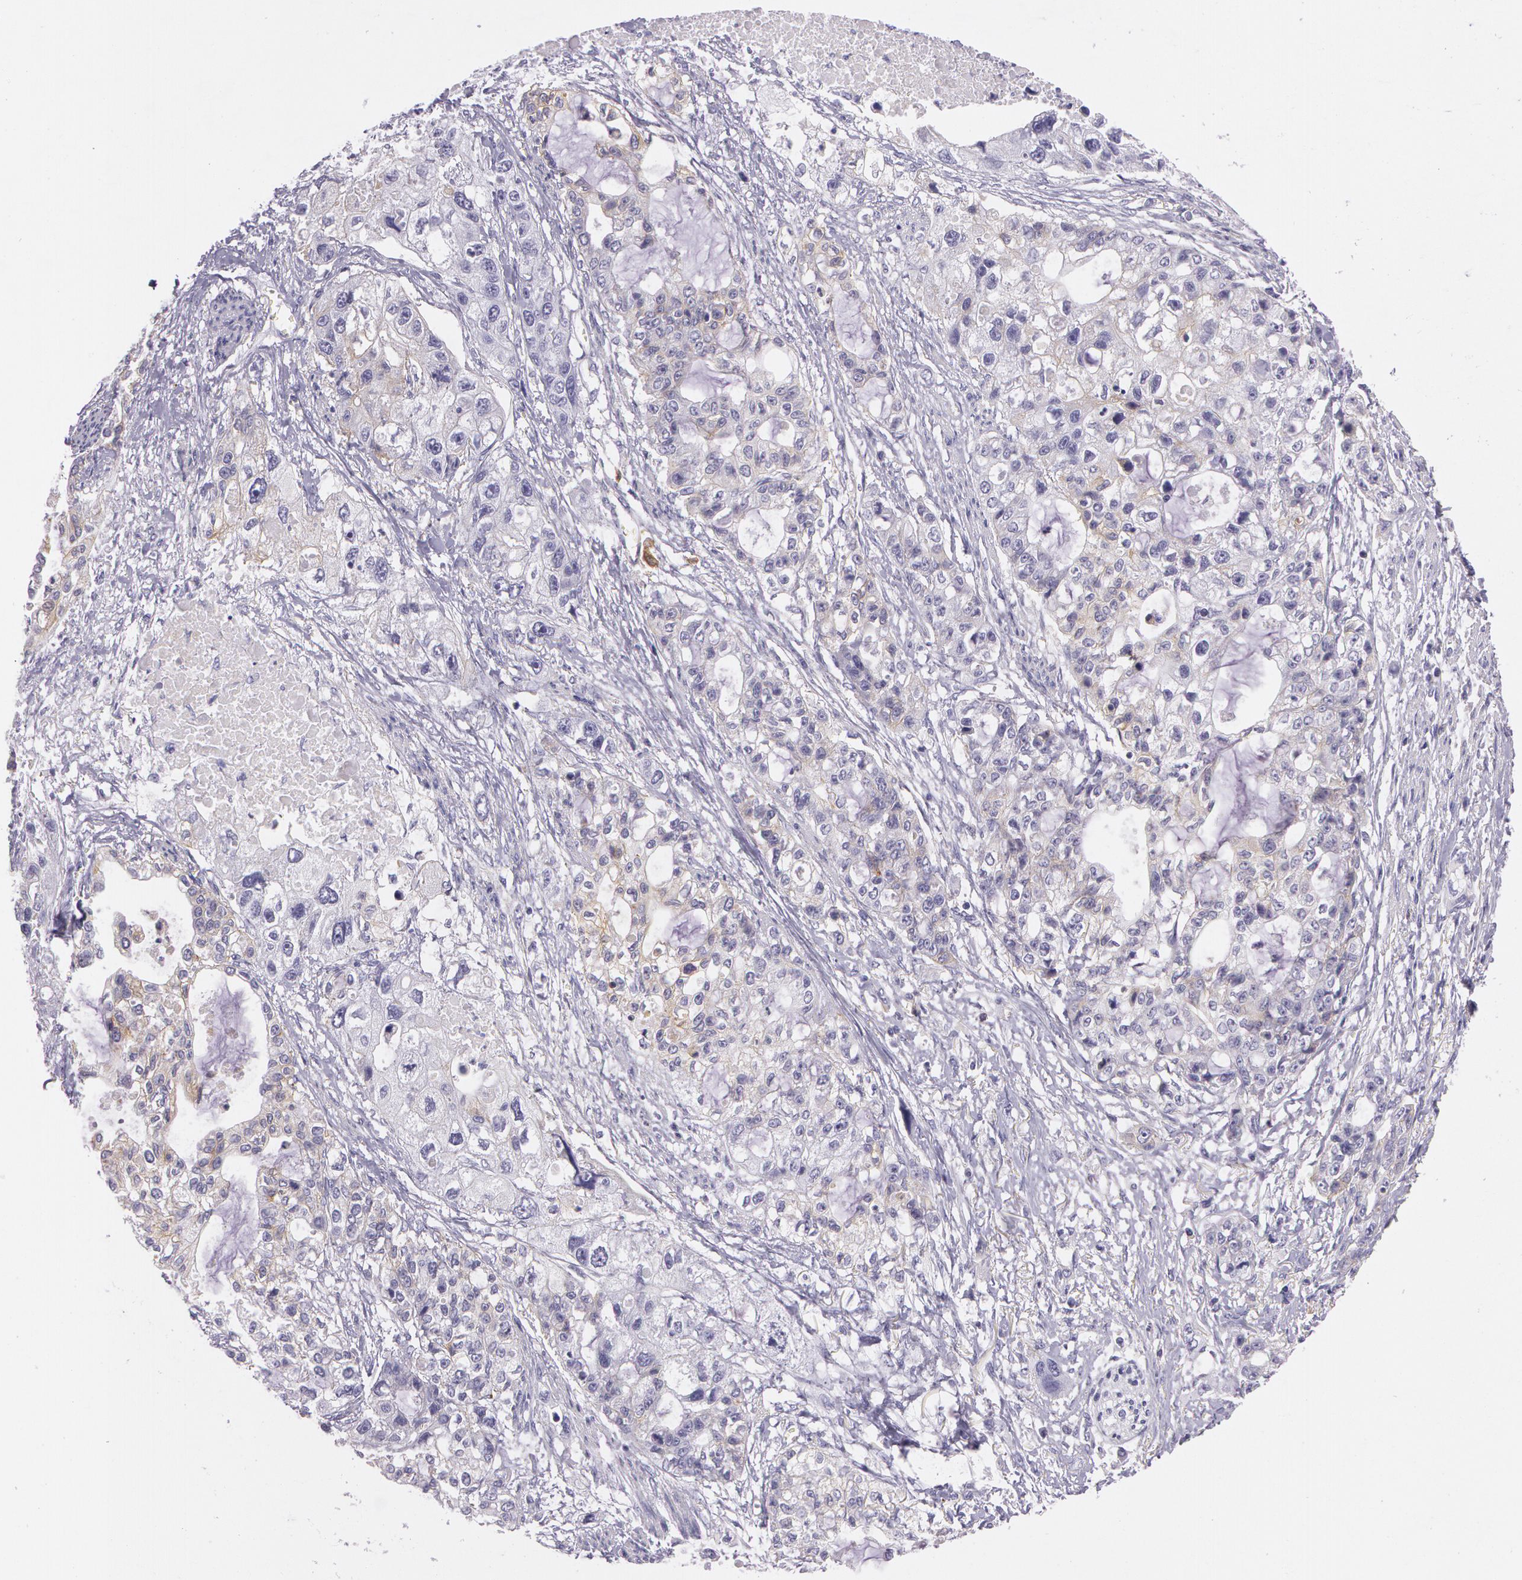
{"staining": {"intensity": "weak", "quantity": "25%-75%", "location": "cytoplasmic/membranous"}, "tissue": "stomach cancer", "cell_type": "Tumor cells", "image_type": "cancer", "snomed": [{"axis": "morphology", "description": "Adenocarcinoma, NOS"}, {"axis": "topography", "description": "Stomach, upper"}], "caption": "DAB immunohistochemical staining of human stomach cancer reveals weak cytoplasmic/membranous protein expression in about 25%-75% of tumor cells.", "gene": "LY75", "patient": {"sex": "female", "age": 52}}